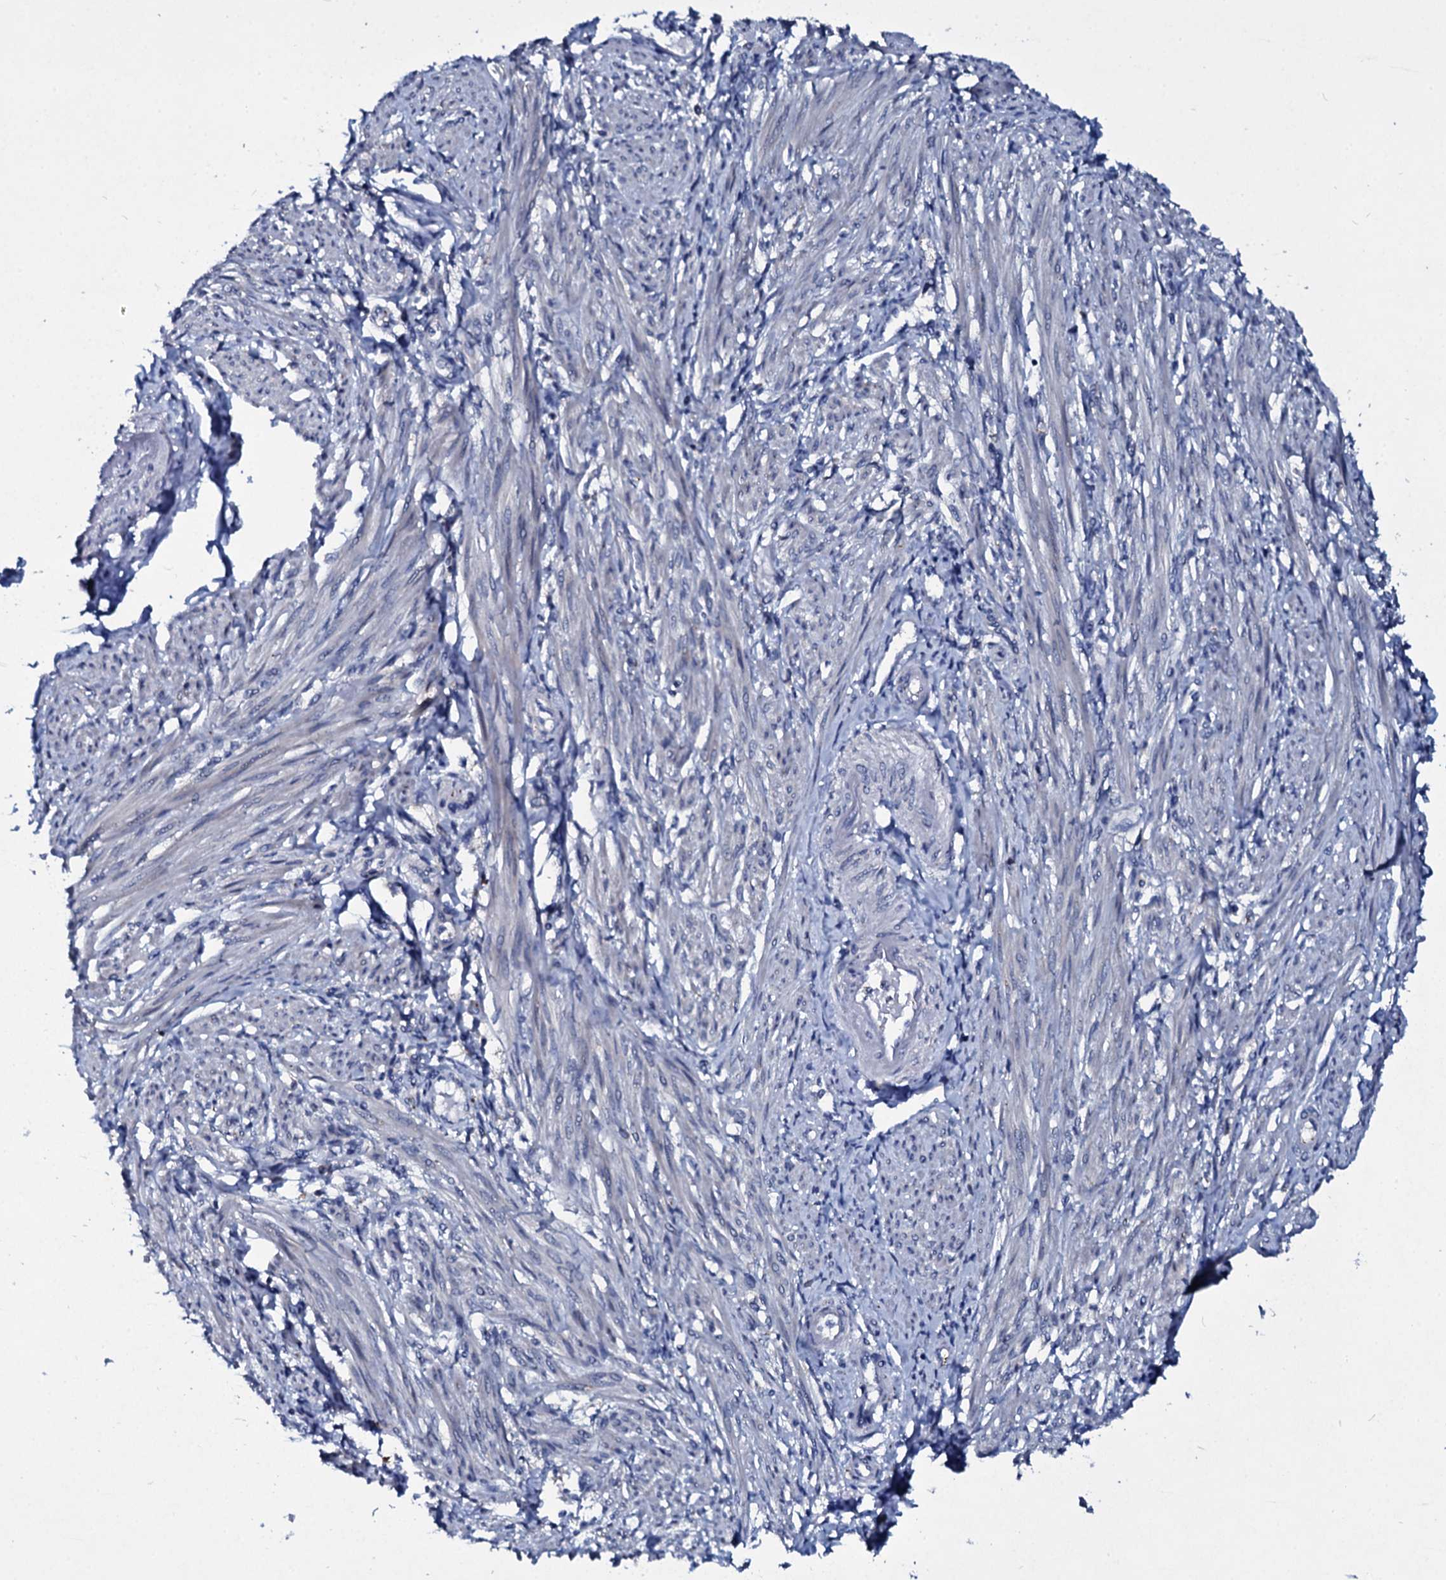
{"staining": {"intensity": "negative", "quantity": "none", "location": "none"}, "tissue": "smooth muscle", "cell_type": "Smooth muscle cells", "image_type": "normal", "snomed": [{"axis": "morphology", "description": "Normal tissue, NOS"}, {"axis": "topography", "description": "Smooth muscle"}], "caption": "IHC histopathology image of normal smooth muscle: human smooth muscle stained with DAB (3,3'-diaminobenzidine) shows no significant protein expression in smooth muscle cells.", "gene": "TPGS2", "patient": {"sex": "female", "age": 39}}